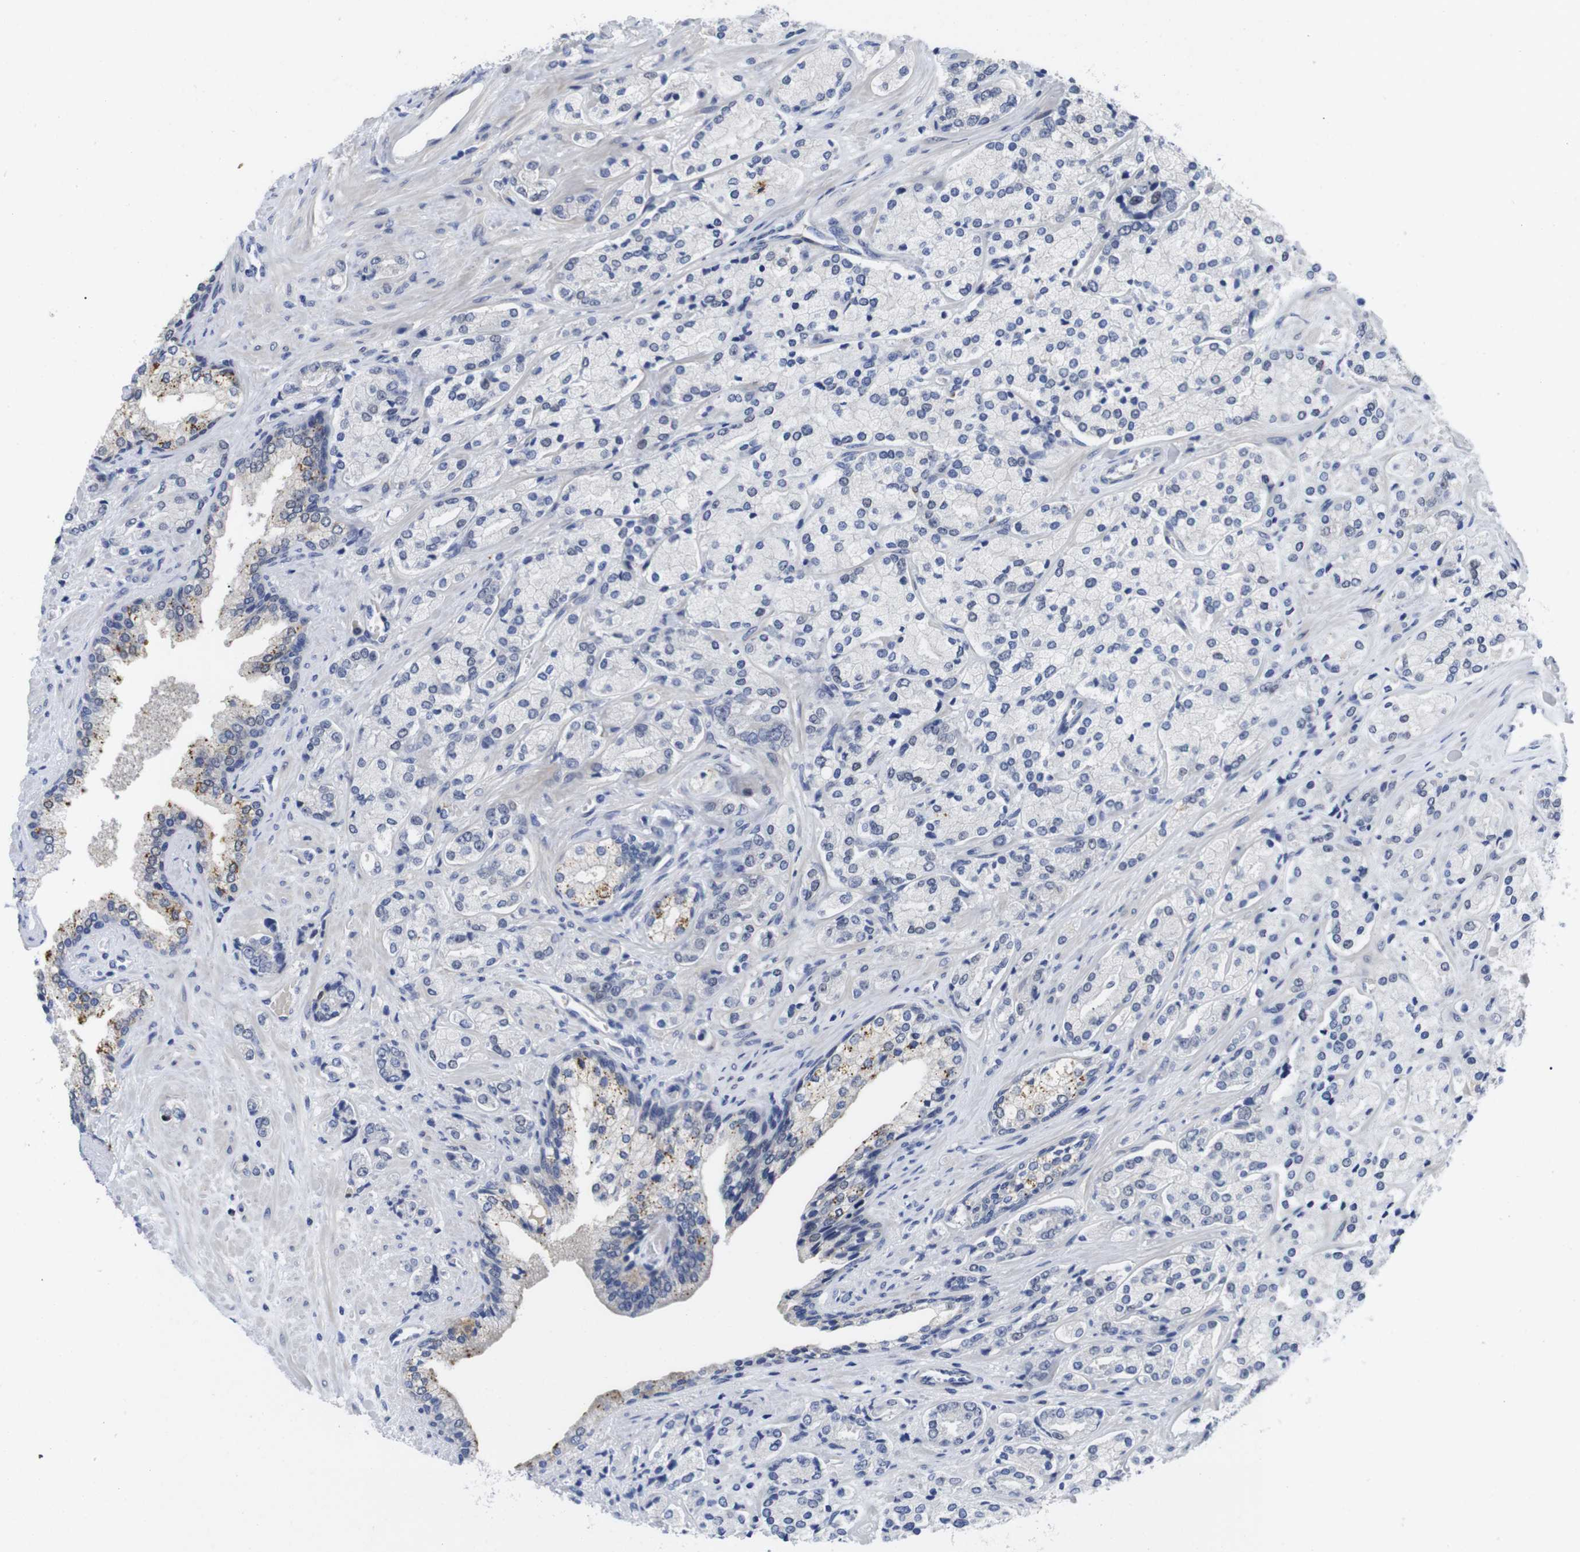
{"staining": {"intensity": "weak", "quantity": "<25%", "location": "nuclear"}, "tissue": "prostate cancer", "cell_type": "Tumor cells", "image_type": "cancer", "snomed": [{"axis": "morphology", "description": "Adenocarcinoma, High grade"}, {"axis": "topography", "description": "Prostate"}], "caption": "IHC histopathology image of prostate cancer (adenocarcinoma (high-grade)) stained for a protein (brown), which displays no positivity in tumor cells. The staining is performed using DAB (3,3'-diaminobenzidine) brown chromogen with nuclei counter-stained in using hematoxylin.", "gene": "FNTA", "patient": {"sex": "male", "age": 71}}